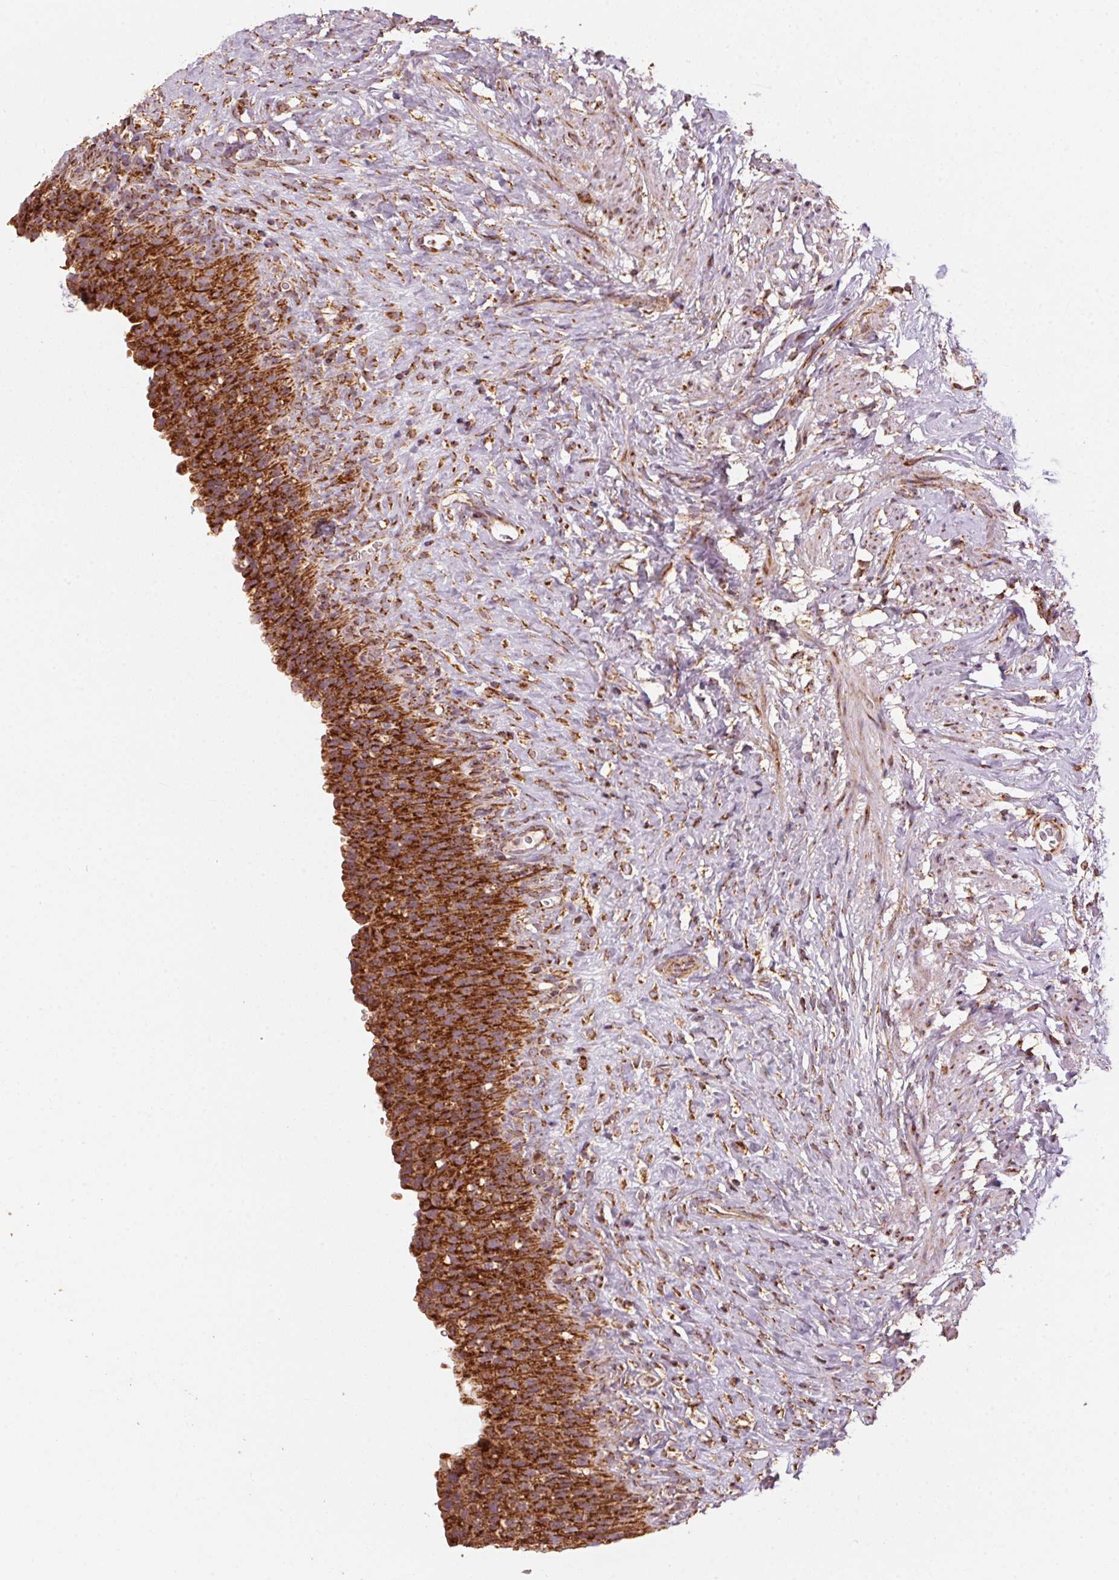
{"staining": {"intensity": "strong", "quantity": ">75%", "location": "cytoplasmic/membranous"}, "tissue": "urinary bladder", "cell_type": "Urothelial cells", "image_type": "normal", "snomed": [{"axis": "morphology", "description": "Normal tissue, NOS"}, {"axis": "topography", "description": "Urinary bladder"}, {"axis": "topography", "description": "Prostate"}], "caption": "High-power microscopy captured an immunohistochemistry image of benign urinary bladder, revealing strong cytoplasmic/membranous expression in approximately >75% of urothelial cells. Using DAB (3,3'-diaminobenzidine) (brown) and hematoxylin (blue) stains, captured at high magnification using brightfield microscopy.", "gene": "TOMM70", "patient": {"sex": "male", "age": 76}}